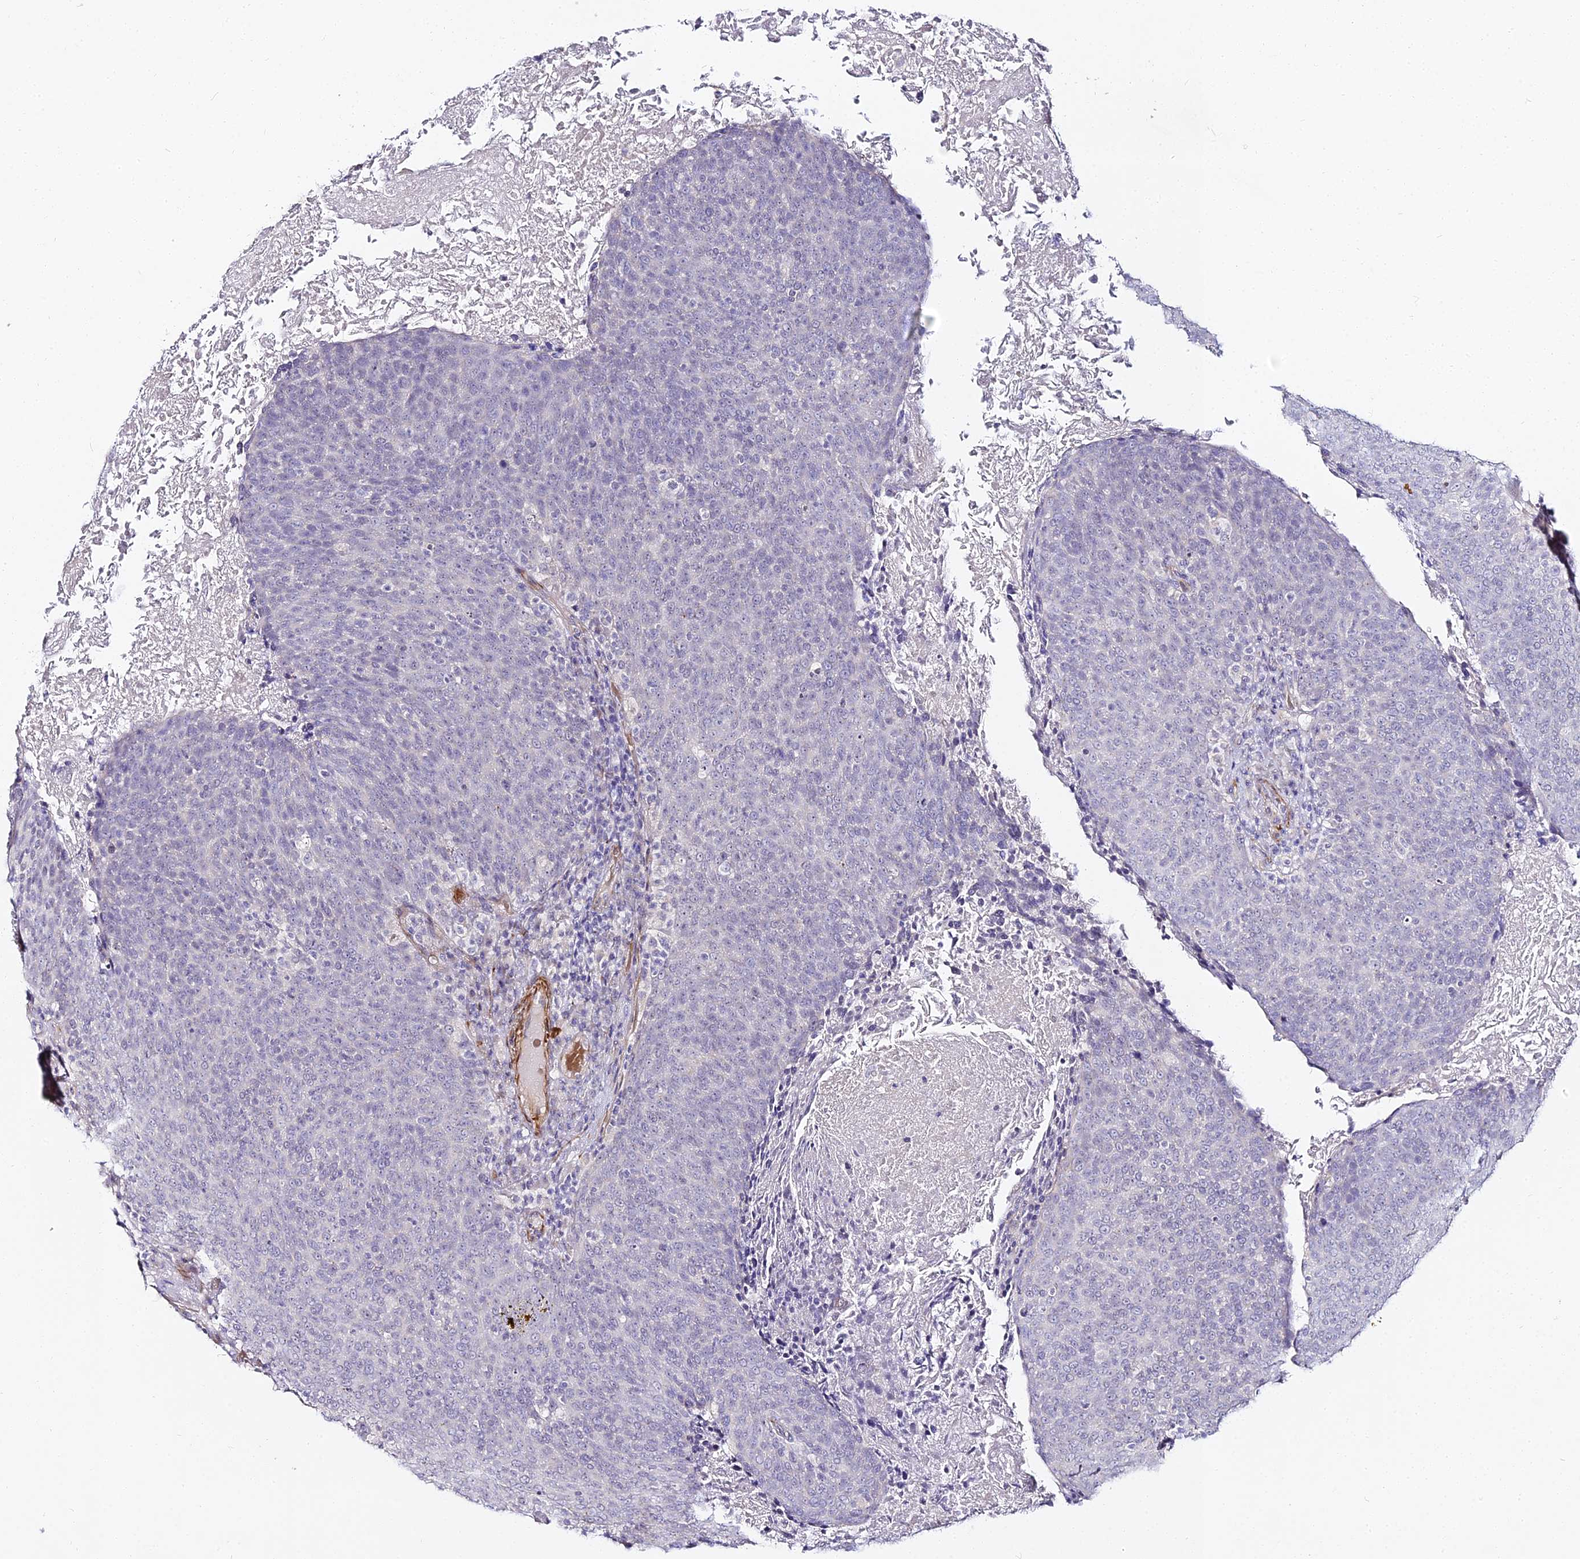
{"staining": {"intensity": "negative", "quantity": "none", "location": "none"}, "tissue": "head and neck cancer", "cell_type": "Tumor cells", "image_type": "cancer", "snomed": [{"axis": "morphology", "description": "Squamous cell carcinoma, NOS"}, {"axis": "morphology", "description": "Squamous cell carcinoma, metastatic, NOS"}, {"axis": "topography", "description": "Lymph node"}, {"axis": "topography", "description": "Head-Neck"}], "caption": "The image shows no significant staining in tumor cells of head and neck metastatic squamous cell carcinoma.", "gene": "ALPG", "patient": {"sex": "male", "age": 62}}